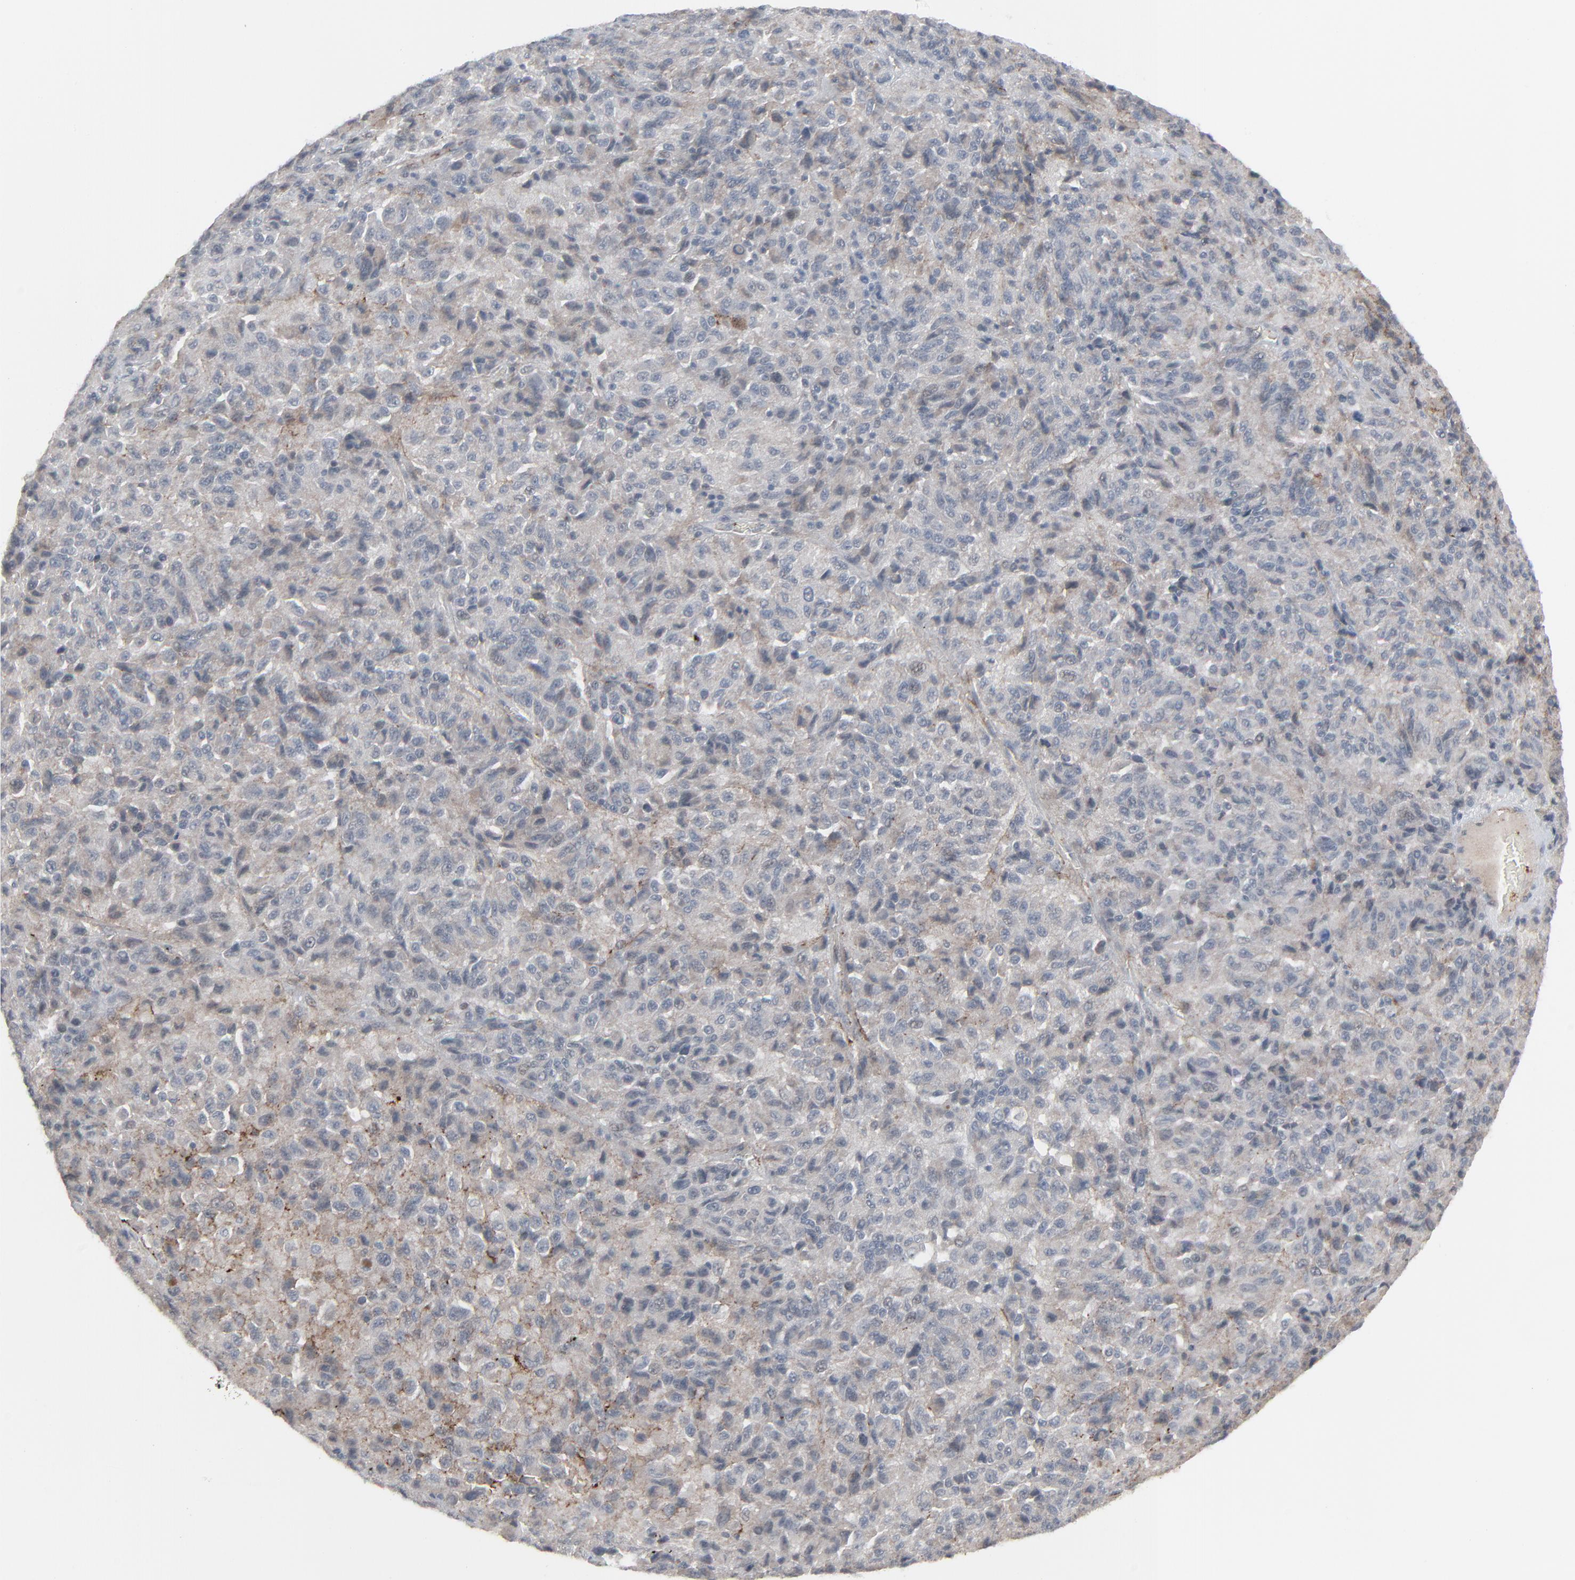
{"staining": {"intensity": "weak", "quantity": "25%-75%", "location": "cytoplasmic/membranous"}, "tissue": "melanoma", "cell_type": "Tumor cells", "image_type": "cancer", "snomed": [{"axis": "morphology", "description": "Malignant melanoma, Metastatic site"}, {"axis": "topography", "description": "Lung"}], "caption": "Weak cytoplasmic/membranous expression is identified in about 25%-75% of tumor cells in malignant melanoma (metastatic site).", "gene": "NEUROD1", "patient": {"sex": "male", "age": 64}}